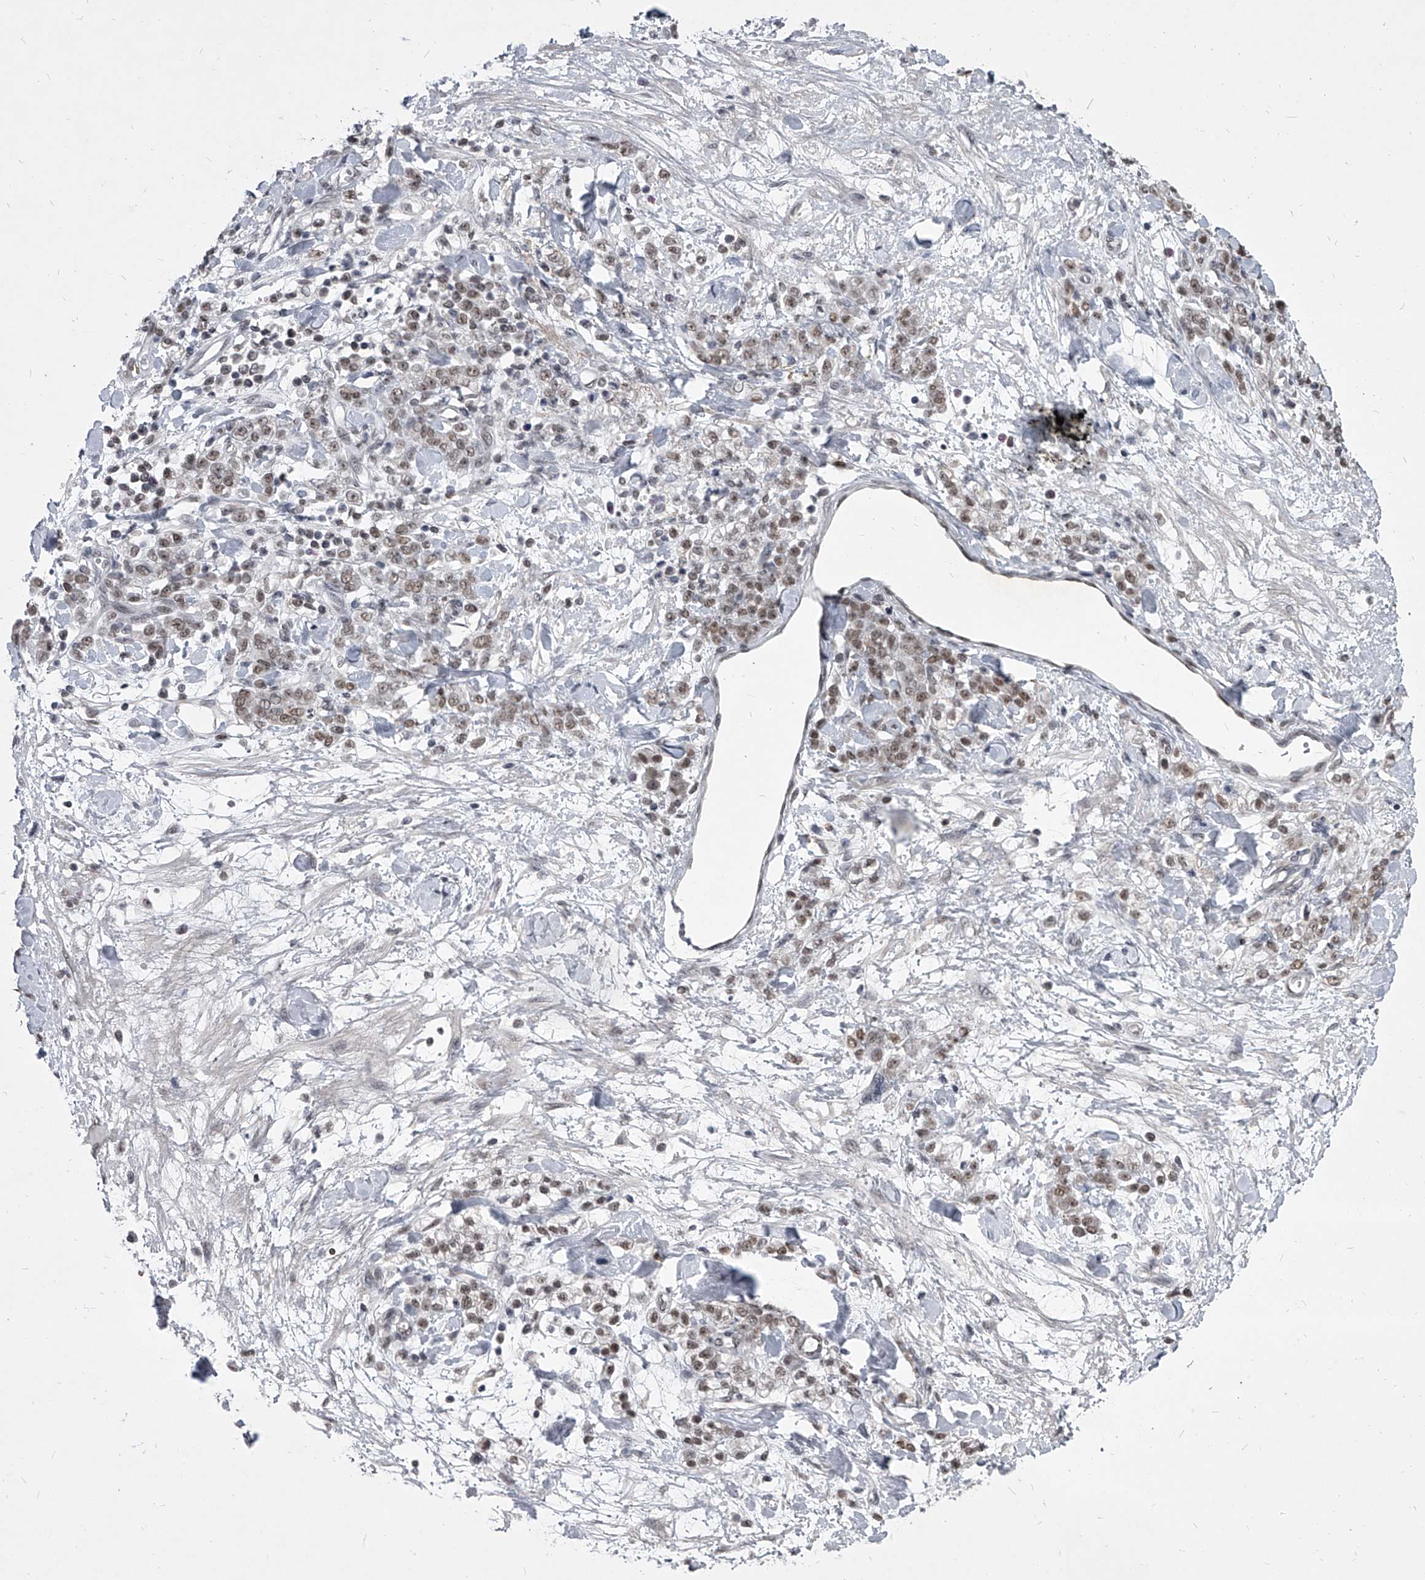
{"staining": {"intensity": "moderate", "quantity": ">75%", "location": "nuclear"}, "tissue": "stomach cancer", "cell_type": "Tumor cells", "image_type": "cancer", "snomed": [{"axis": "morphology", "description": "Normal tissue, NOS"}, {"axis": "morphology", "description": "Adenocarcinoma, NOS"}, {"axis": "topography", "description": "Stomach"}], "caption": "This is an image of IHC staining of stomach cancer, which shows moderate staining in the nuclear of tumor cells.", "gene": "PPIL4", "patient": {"sex": "male", "age": 82}}